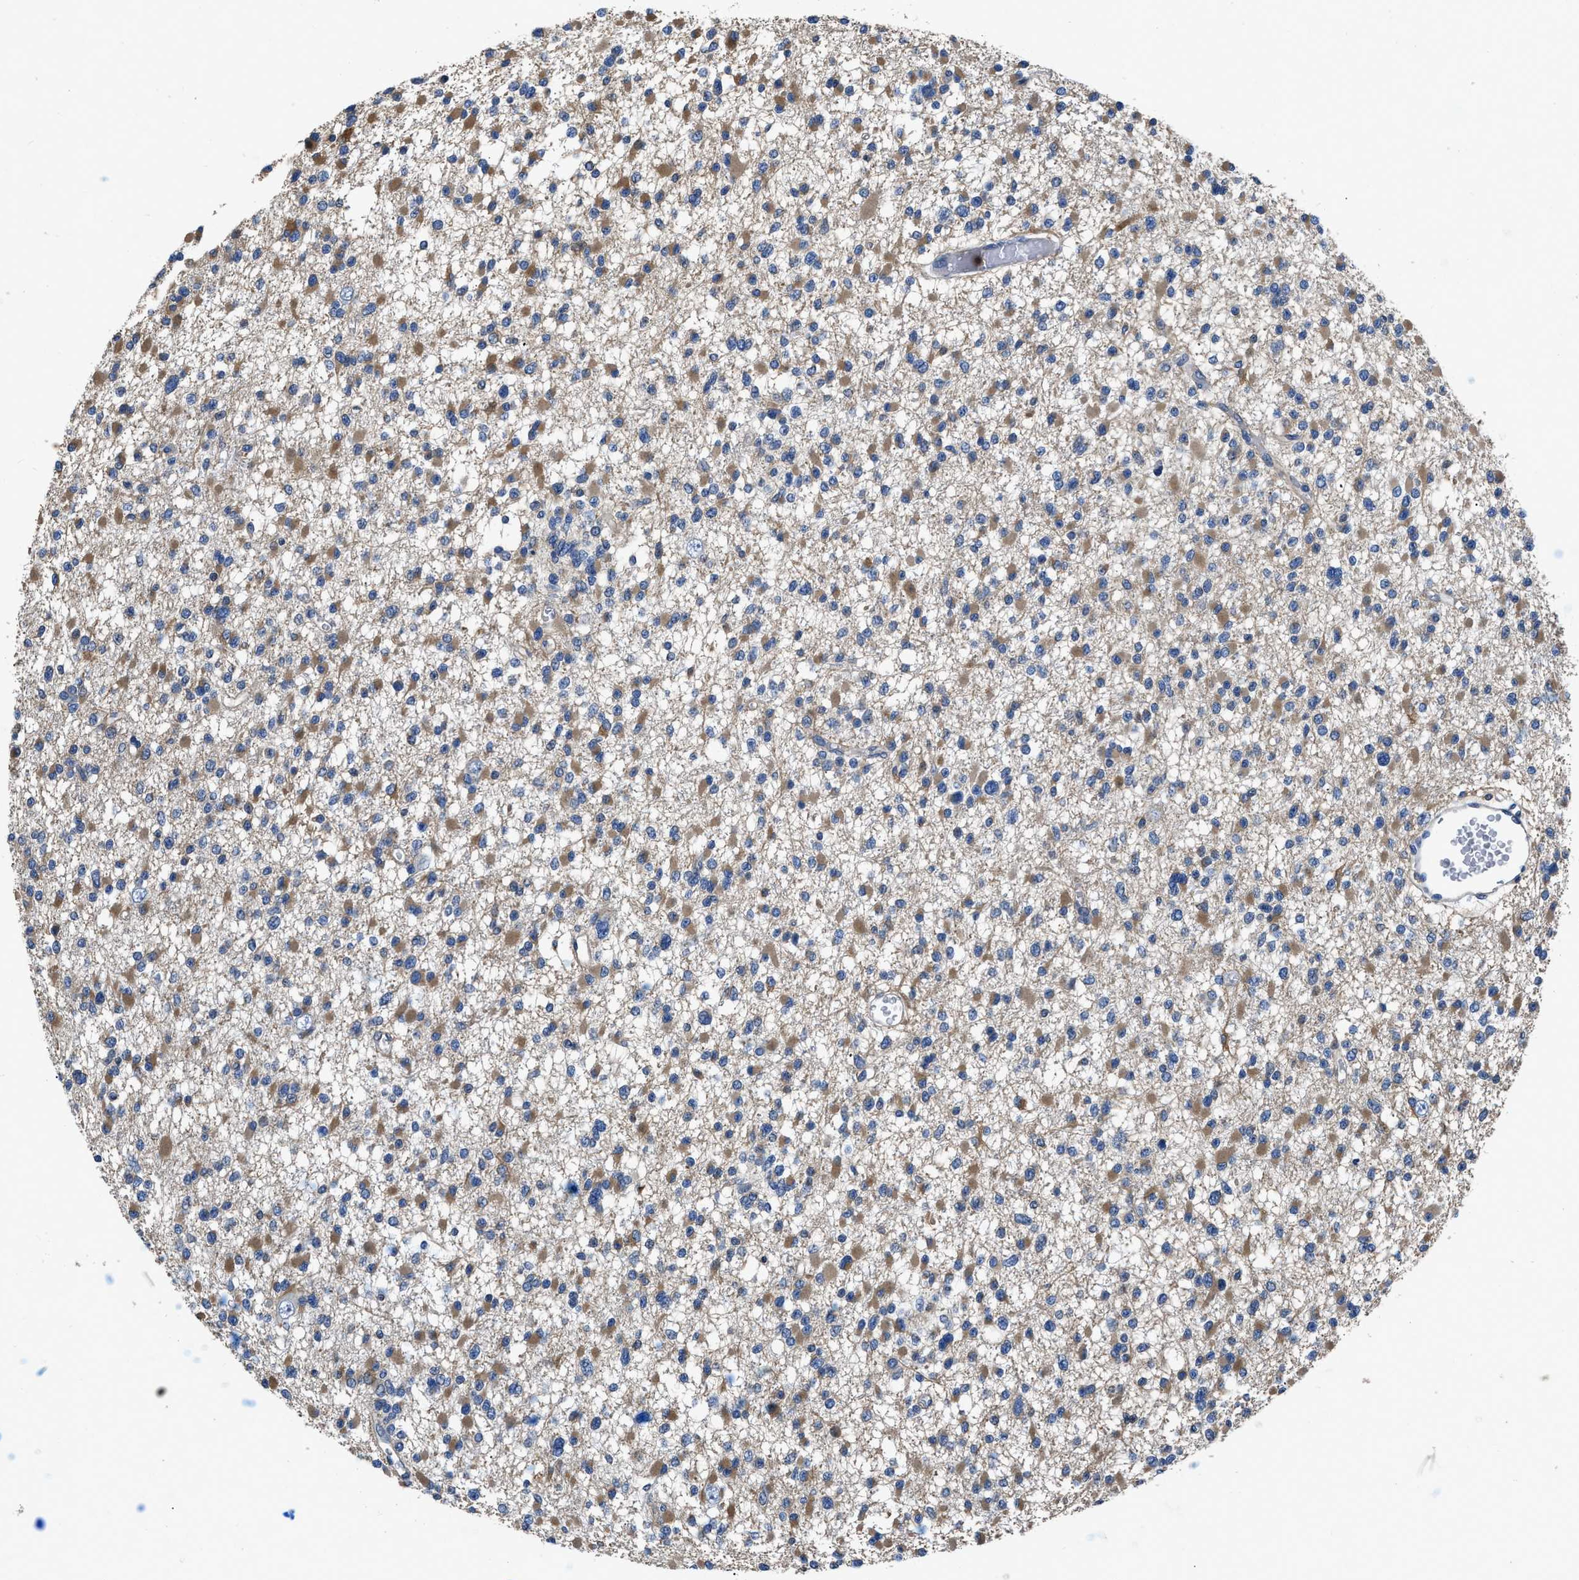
{"staining": {"intensity": "moderate", "quantity": "25%-75%", "location": "cytoplasmic/membranous"}, "tissue": "glioma", "cell_type": "Tumor cells", "image_type": "cancer", "snomed": [{"axis": "morphology", "description": "Glioma, malignant, Low grade"}, {"axis": "topography", "description": "Brain"}], "caption": "Immunohistochemistry (IHC) staining of malignant glioma (low-grade), which reveals medium levels of moderate cytoplasmic/membranous staining in approximately 25%-75% of tumor cells indicating moderate cytoplasmic/membranous protein expression. The staining was performed using DAB (brown) for protein detection and nuclei were counterstained in hematoxylin (blue).", "gene": "PKM", "patient": {"sex": "female", "age": 22}}